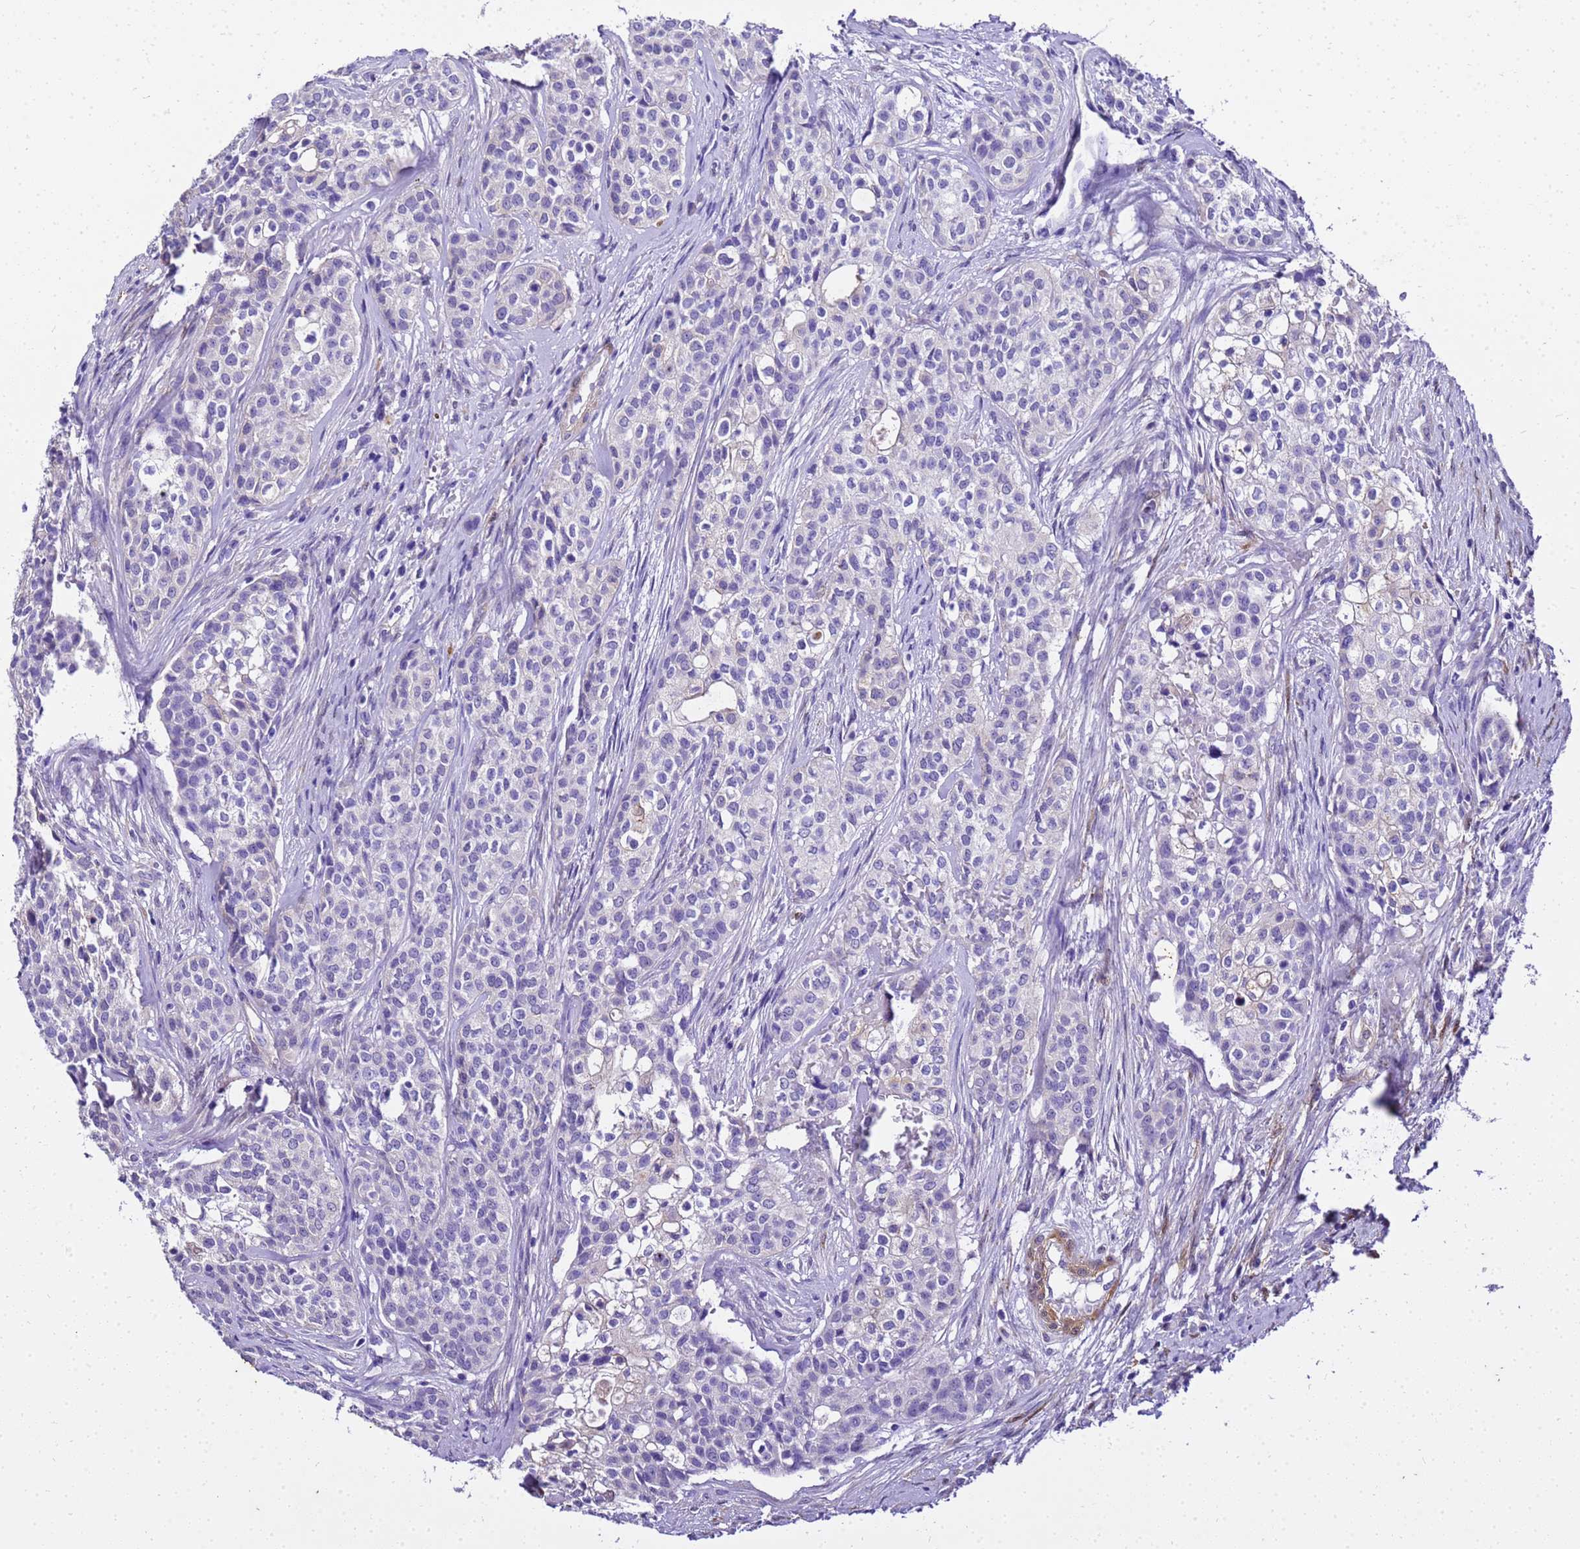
{"staining": {"intensity": "negative", "quantity": "none", "location": "none"}, "tissue": "head and neck cancer", "cell_type": "Tumor cells", "image_type": "cancer", "snomed": [{"axis": "morphology", "description": "Adenocarcinoma, NOS"}, {"axis": "topography", "description": "Head-Neck"}], "caption": "An IHC micrograph of head and neck adenocarcinoma is shown. There is no staining in tumor cells of head and neck adenocarcinoma.", "gene": "HSPB6", "patient": {"sex": "male", "age": 81}}